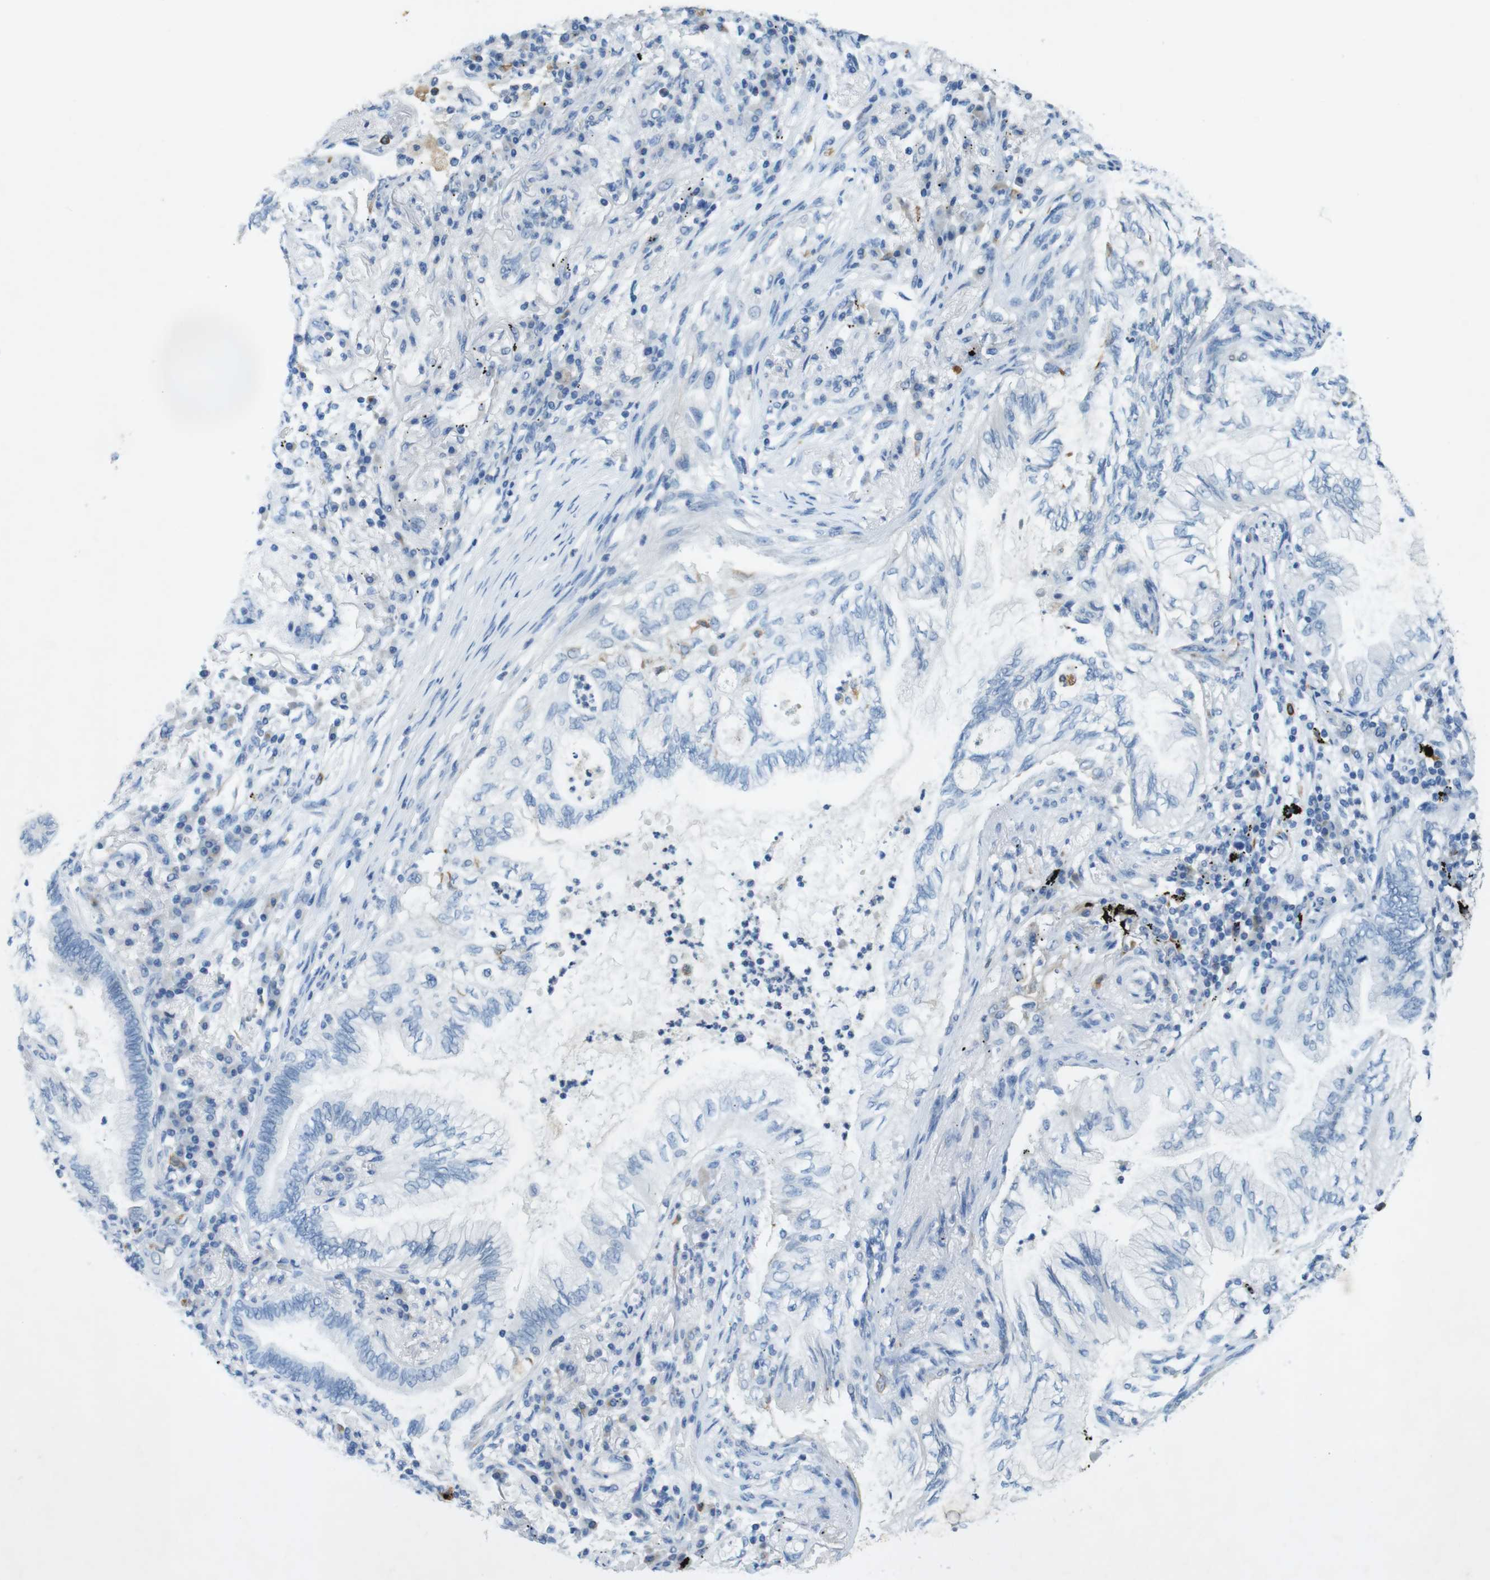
{"staining": {"intensity": "negative", "quantity": "none", "location": "none"}, "tissue": "lung cancer", "cell_type": "Tumor cells", "image_type": "cancer", "snomed": [{"axis": "morphology", "description": "Normal tissue, NOS"}, {"axis": "morphology", "description": "Adenocarcinoma, NOS"}, {"axis": "topography", "description": "Bronchus"}, {"axis": "topography", "description": "Lung"}], "caption": "A high-resolution image shows immunohistochemistry (IHC) staining of lung adenocarcinoma, which displays no significant expression in tumor cells.", "gene": "CD320", "patient": {"sex": "female", "age": 70}}